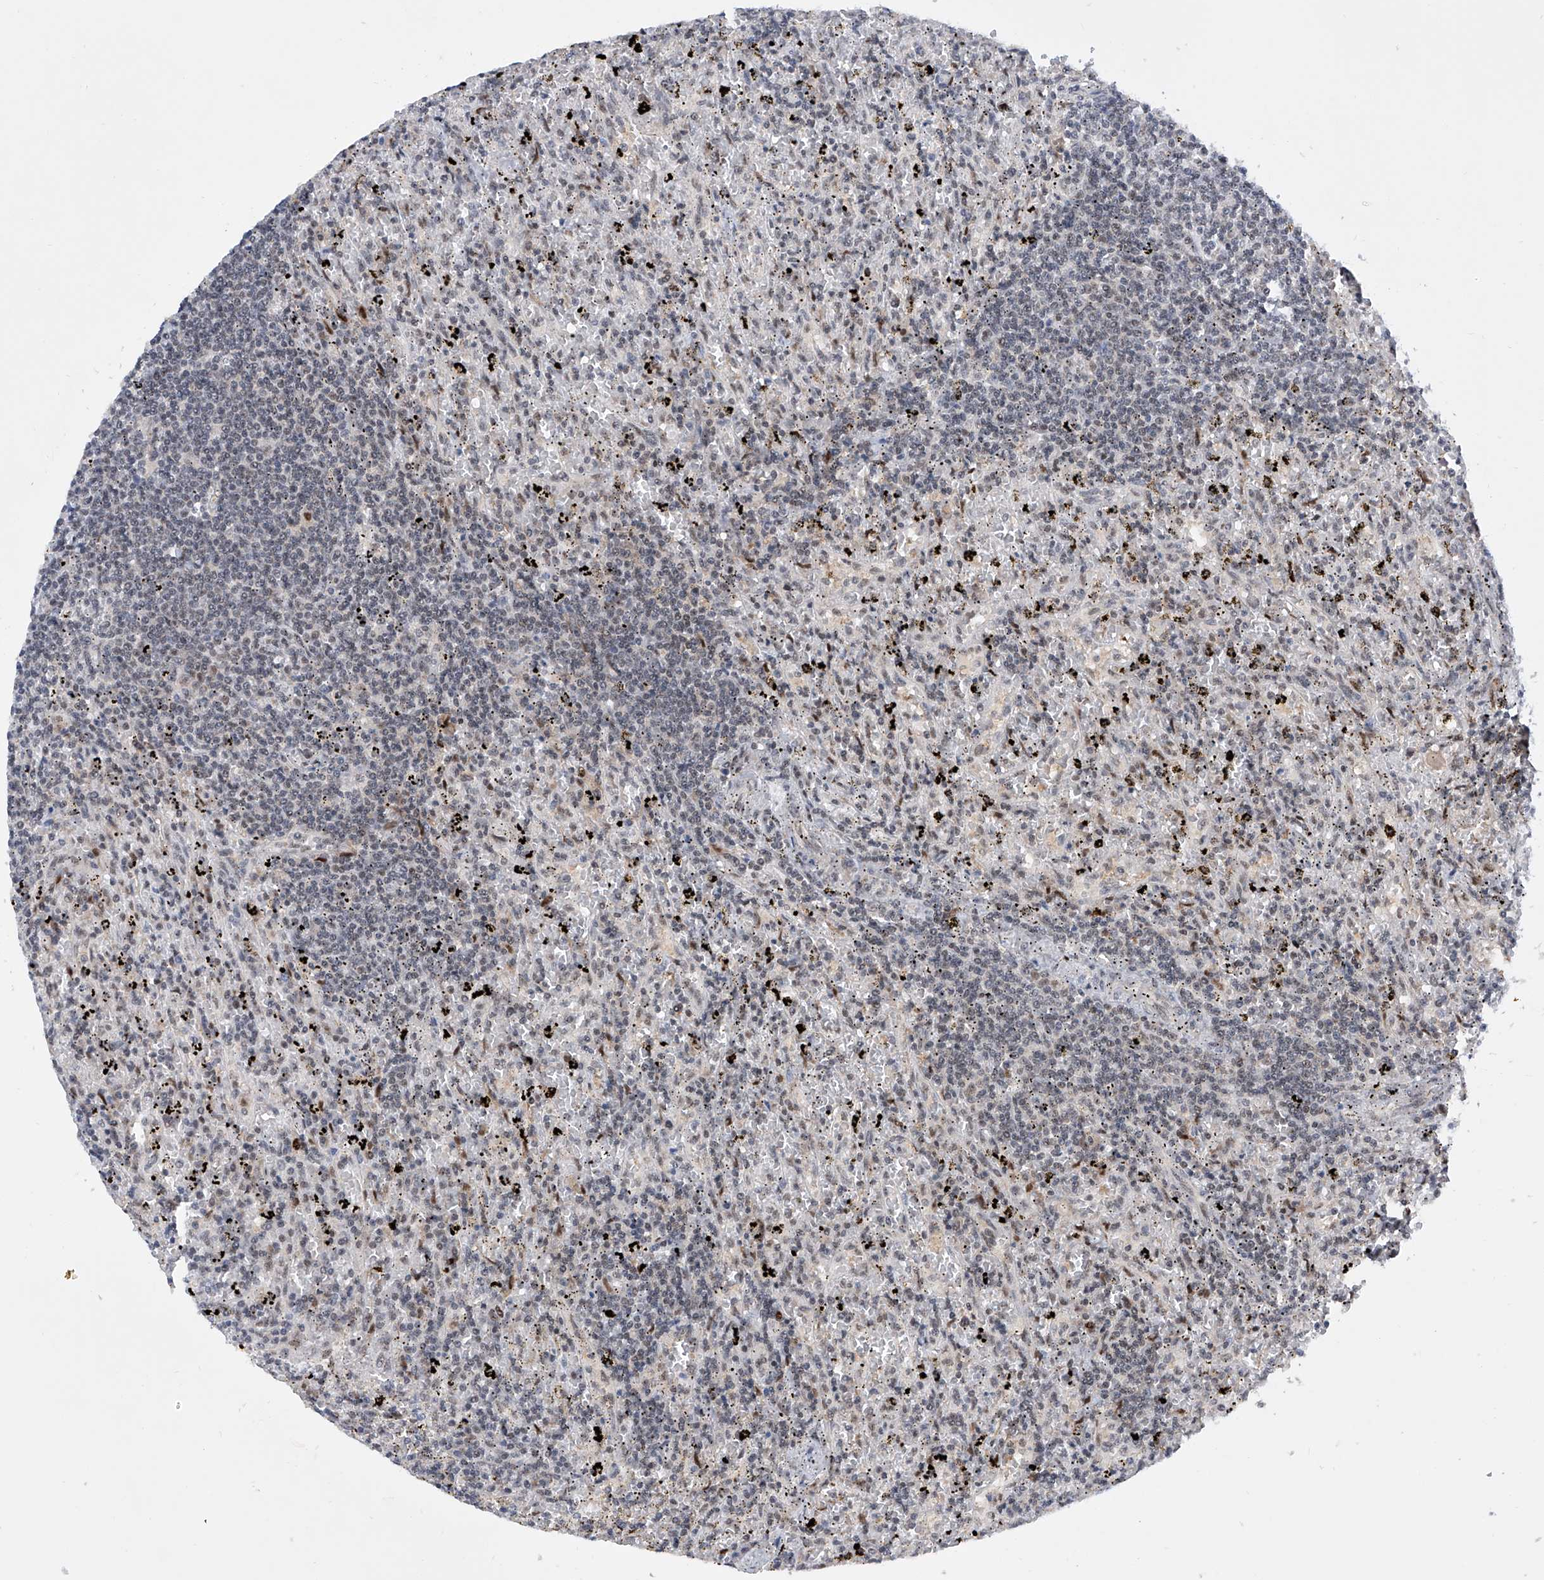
{"staining": {"intensity": "negative", "quantity": "none", "location": "none"}, "tissue": "lymphoma", "cell_type": "Tumor cells", "image_type": "cancer", "snomed": [{"axis": "morphology", "description": "Malignant lymphoma, non-Hodgkin's type, Low grade"}, {"axis": "topography", "description": "Spleen"}], "caption": "An immunohistochemistry micrograph of malignant lymphoma, non-Hodgkin's type (low-grade) is shown. There is no staining in tumor cells of malignant lymphoma, non-Hodgkin's type (low-grade).", "gene": "RAD54L", "patient": {"sex": "male", "age": 76}}